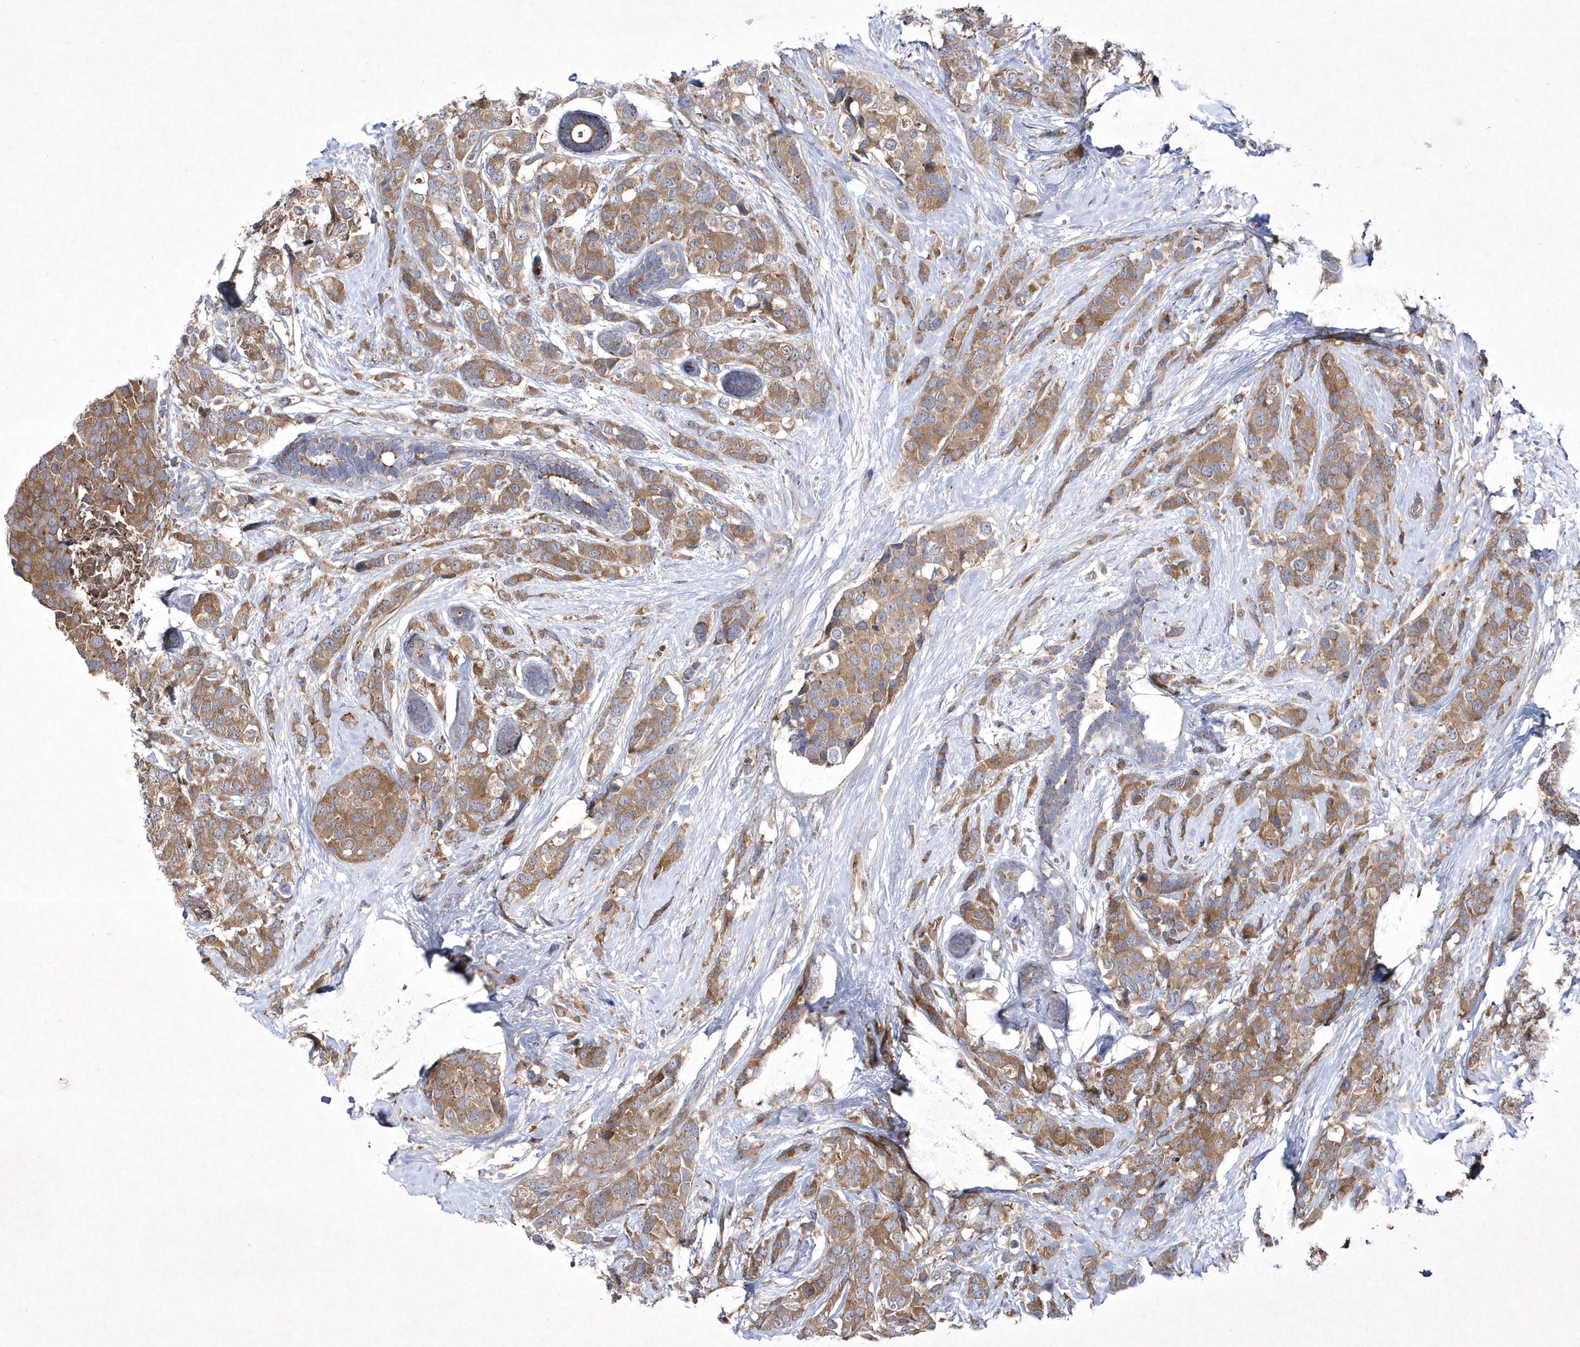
{"staining": {"intensity": "moderate", "quantity": ">75%", "location": "cytoplasmic/membranous"}, "tissue": "breast cancer", "cell_type": "Tumor cells", "image_type": "cancer", "snomed": [{"axis": "morphology", "description": "Lobular carcinoma"}, {"axis": "topography", "description": "Breast"}], "caption": "Breast cancer (lobular carcinoma) stained with immunohistochemistry (IHC) shows moderate cytoplasmic/membranous positivity in about >75% of tumor cells.", "gene": "DSPP", "patient": {"sex": "female", "age": 59}}